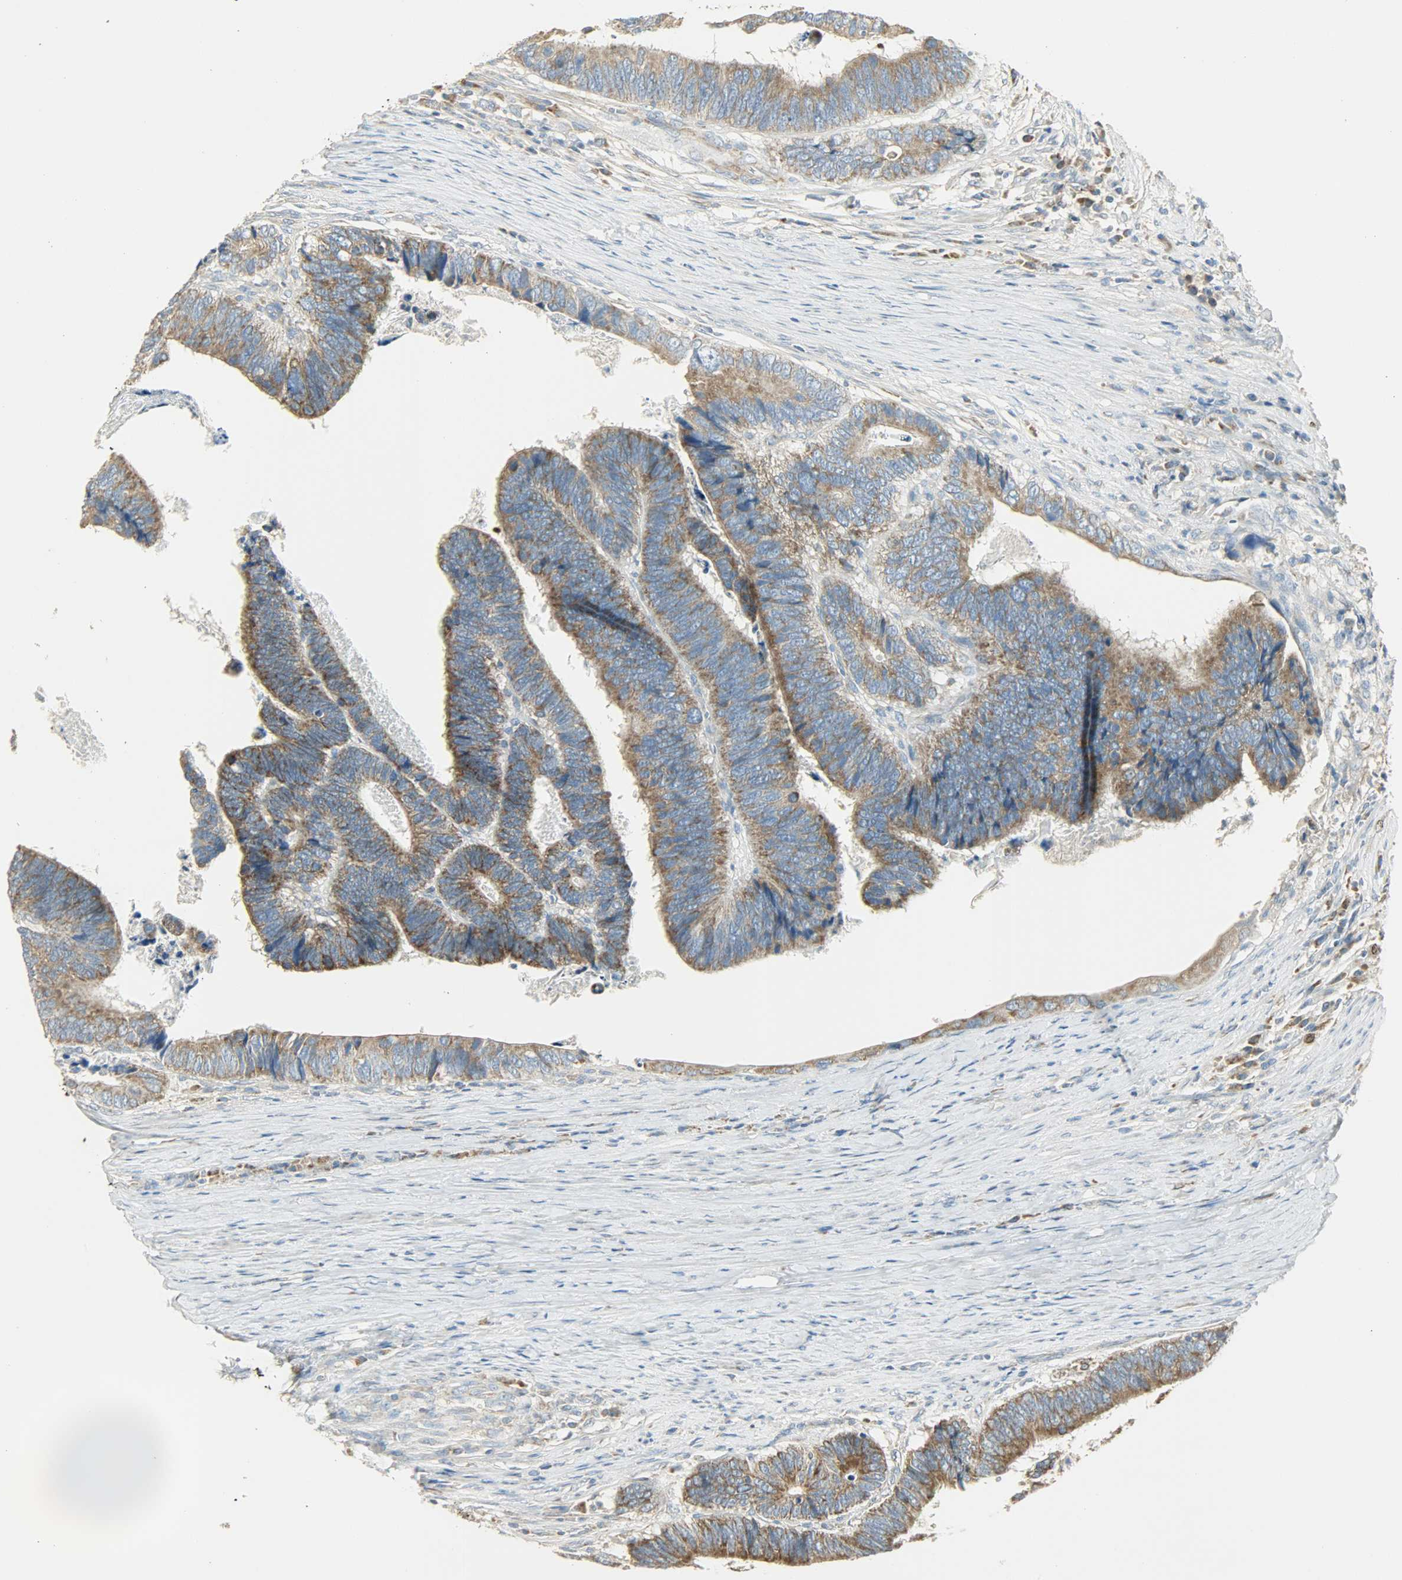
{"staining": {"intensity": "strong", "quantity": ">75%", "location": "cytoplasmic/membranous"}, "tissue": "colorectal cancer", "cell_type": "Tumor cells", "image_type": "cancer", "snomed": [{"axis": "morphology", "description": "Adenocarcinoma, NOS"}, {"axis": "topography", "description": "Colon"}], "caption": "Human colorectal adenocarcinoma stained with a protein marker demonstrates strong staining in tumor cells.", "gene": "NNT", "patient": {"sex": "male", "age": 72}}